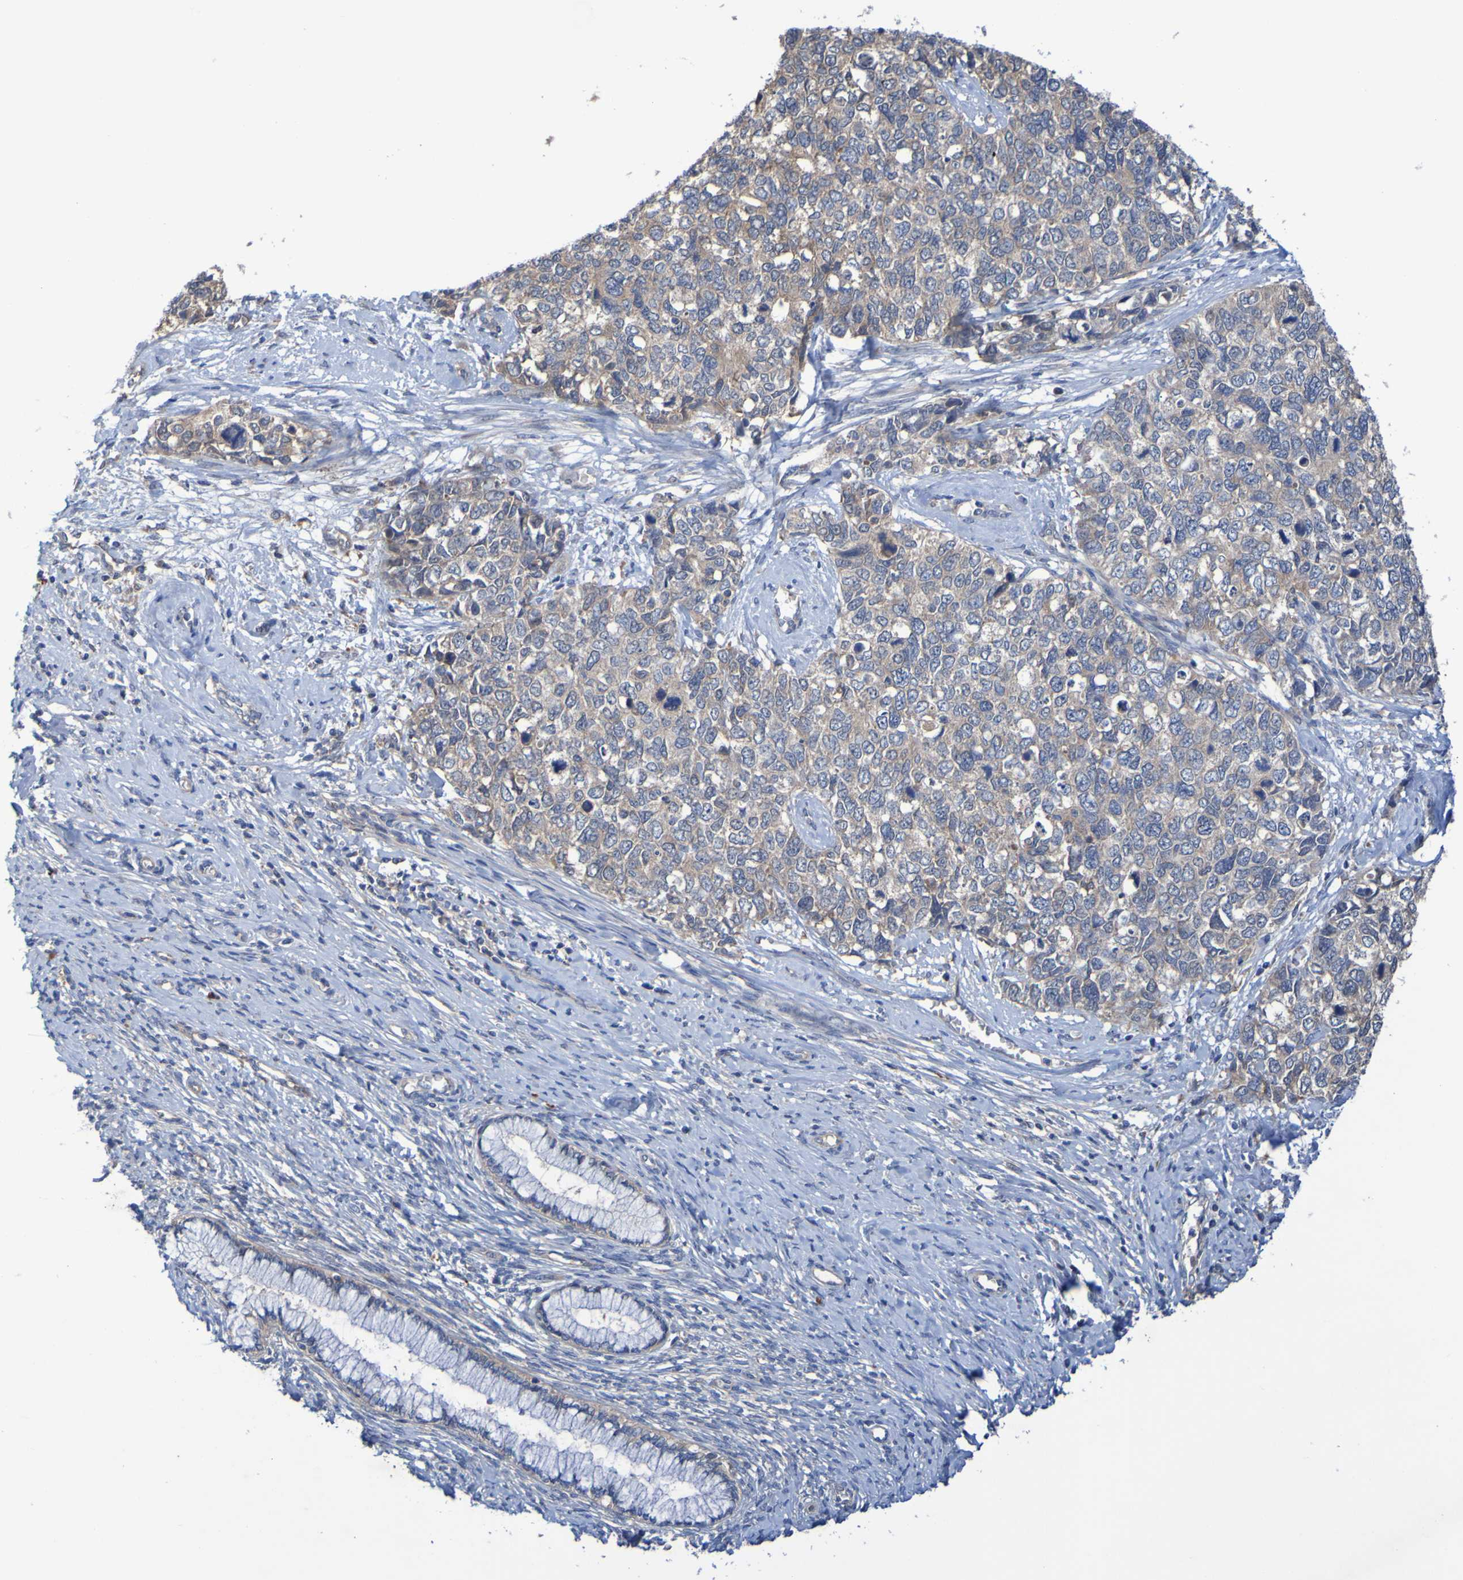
{"staining": {"intensity": "weak", "quantity": ">75%", "location": "cytoplasmic/membranous"}, "tissue": "cervical cancer", "cell_type": "Tumor cells", "image_type": "cancer", "snomed": [{"axis": "morphology", "description": "Squamous cell carcinoma, NOS"}, {"axis": "topography", "description": "Cervix"}], "caption": "A brown stain shows weak cytoplasmic/membranous positivity of a protein in human squamous cell carcinoma (cervical) tumor cells.", "gene": "SDK1", "patient": {"sex": "female", "age": 63}}